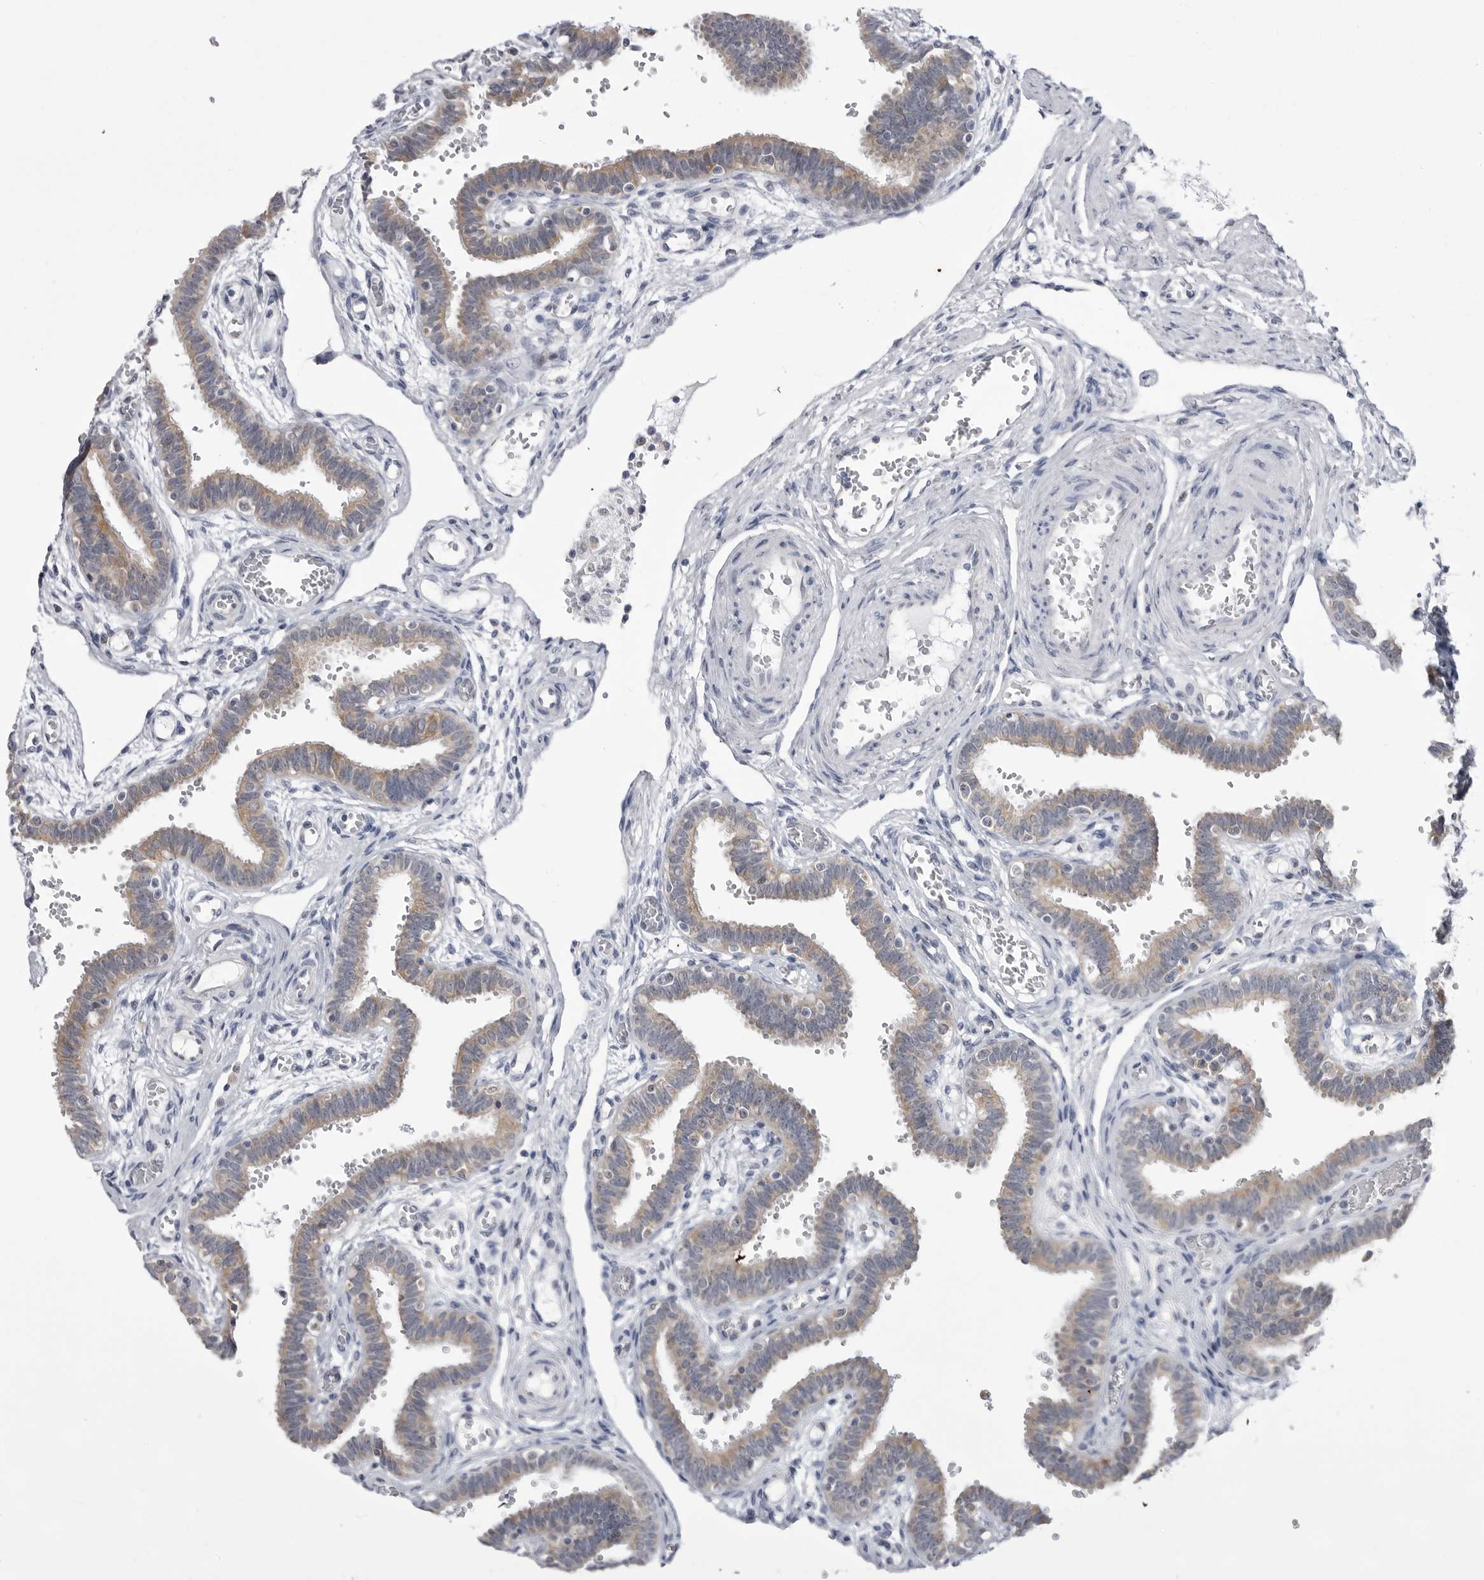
{"staining": {"intensity": "weak", "quantity": ">75%", "location": "cytoplasmic/membranous"}, "tissue": "fallopian tube", "cell_type": "Glandular cells", "image_type": "normal", "snomed": [{"axis": "morphology", "description": "Normal tissue, NOS"}, {"axis": "topography", "description": "Fallopian tube"}, {"axis": "topography", "description": "Placenta"}], "caption": "Immunohistochemical staining of benign human fallopian tube reveals low levels of weak cytoplasmic/membranous positivity in about >75% of glandular cells. (Brightfield microscopy of DAB IHC at high magnification).", "gene": "FH", "patient": {"sex": "female", "age": 32}}